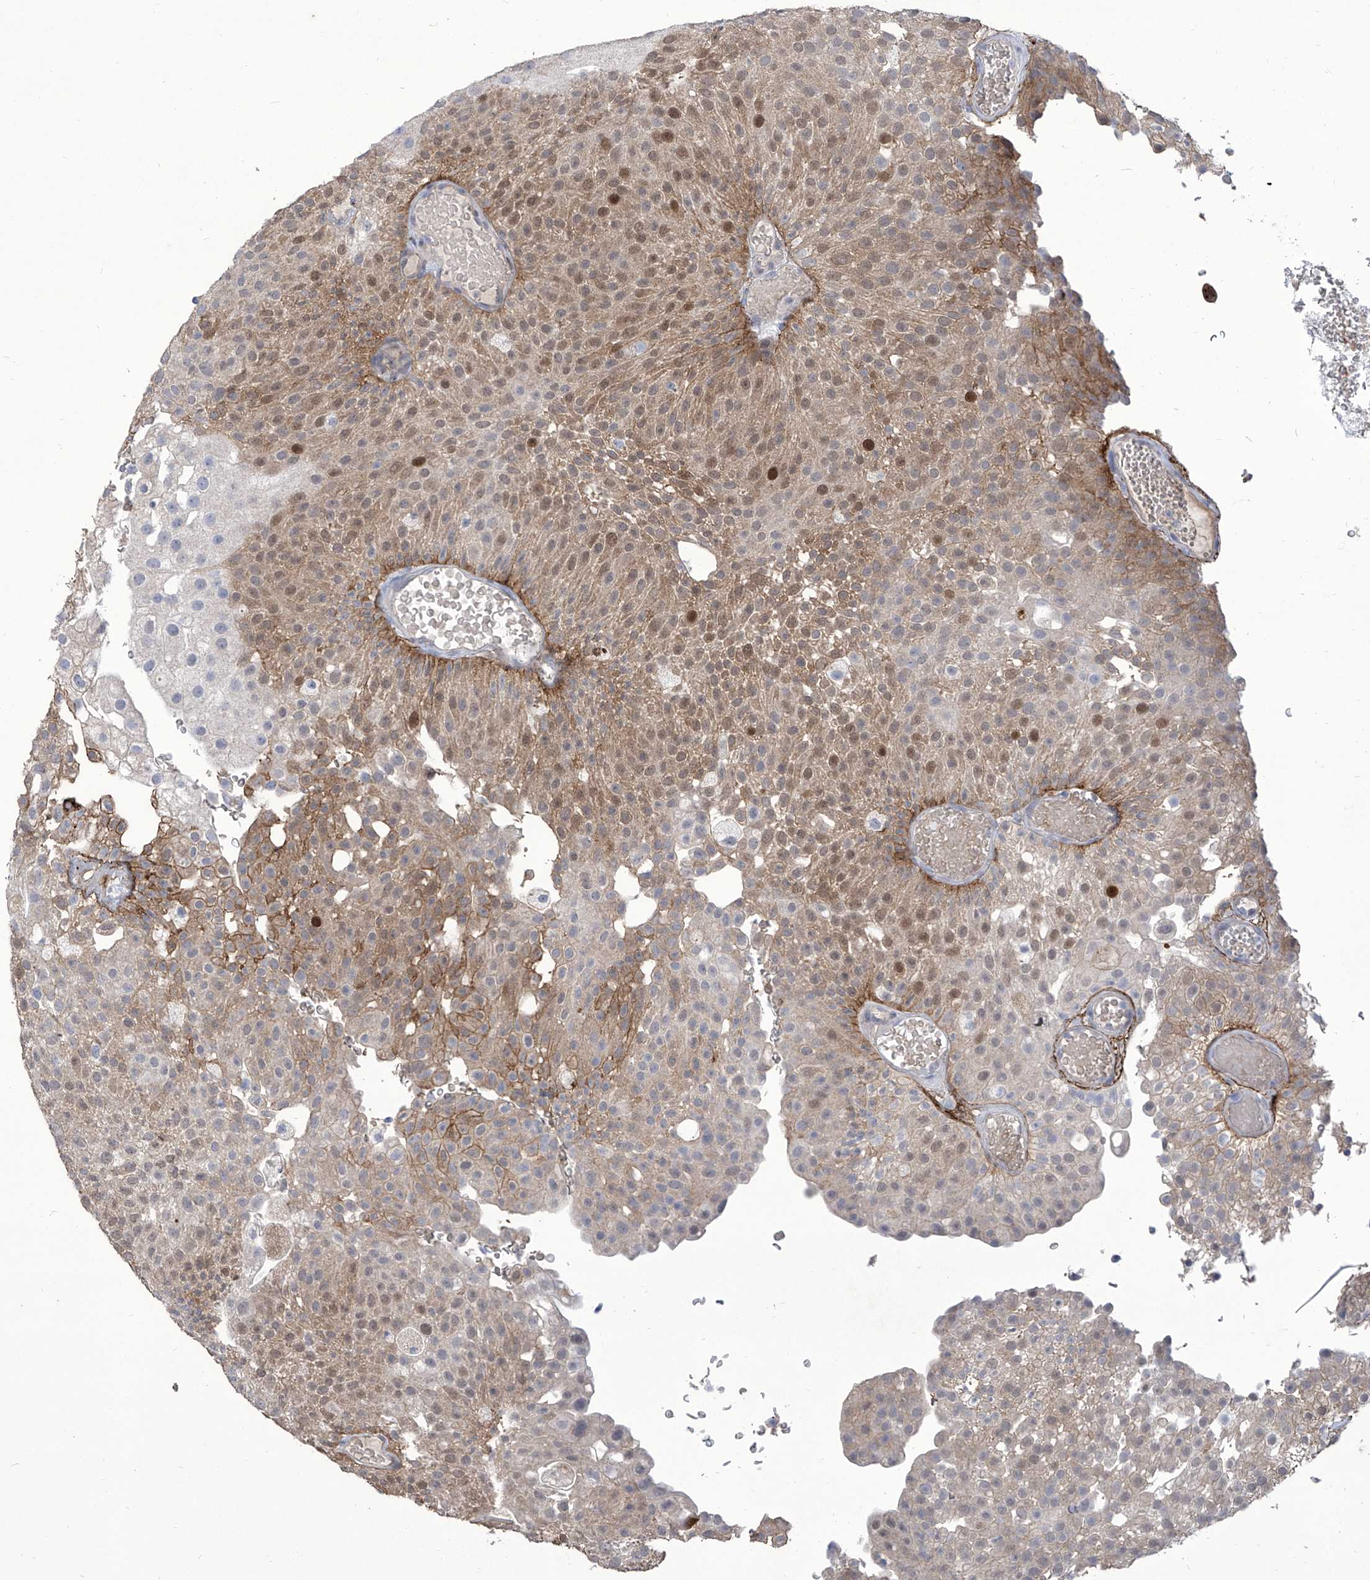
{"staining": {"intensity": "moderate", "quantity": ">75%", "location": "cytoplasmic/membranous,nuclear"}, "tissue": "urothelial cancer", "cell_type": "Tumor cells", "image_type": "cancer", "snomed": [{"axis": "morphology", "description": "Urothelial carcinoma, Low grade"}, {"axis": "topography", "description": "Urinary bladder"}], "caption": "Protein staining by IHC reveals moderate cytoplasmic/membranous and nuclear staining in about >75% of tumor cells in urothelial carcinoma (low-grade). (DAB IHC with brightfield microscopy, high magnification).", "gene": "TXNIP", "patient": {"sex": "male", "age": 78}}